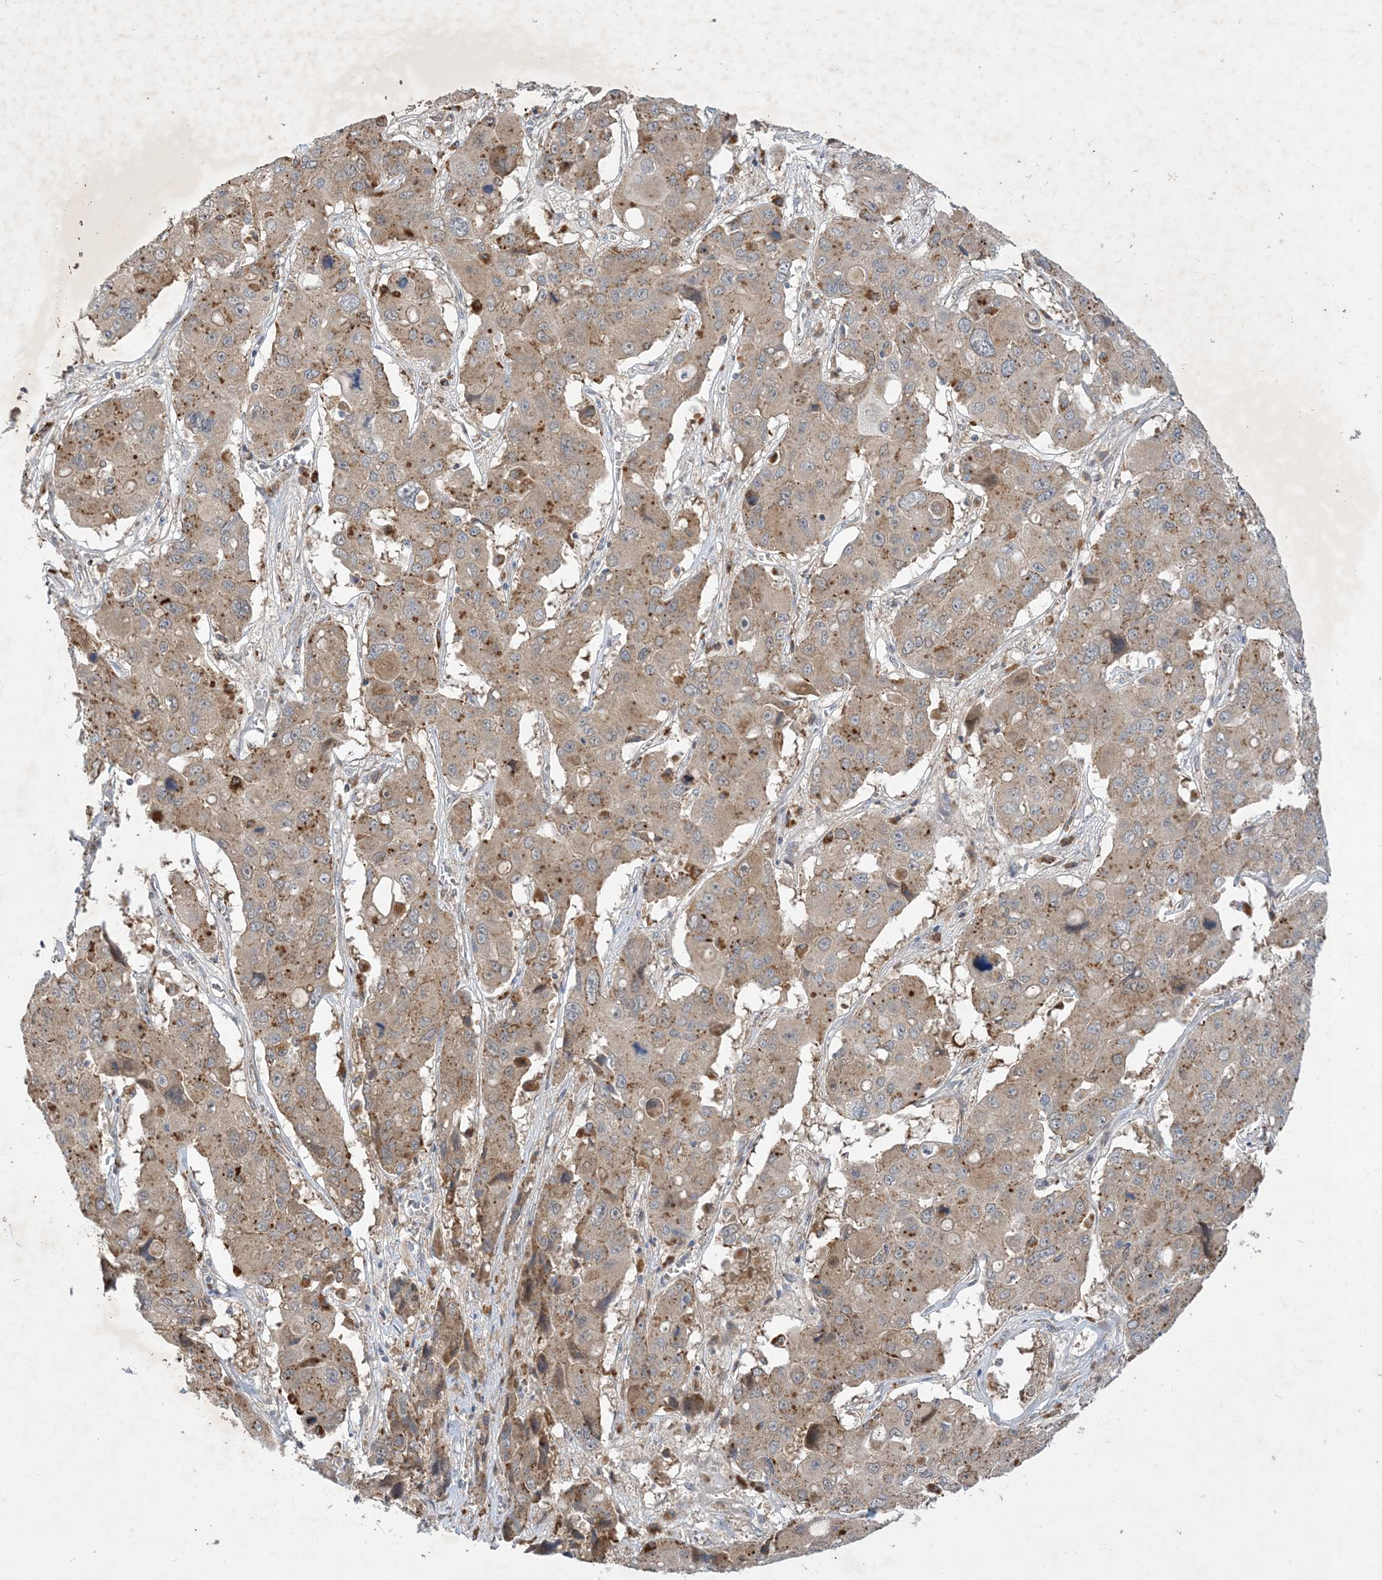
{"staining": {"intensity": "weak", "quantity": ">75%", "location": "cytoplasmic/membranous"}, "tissue": "liver cancer", "cell_type": "Tumor cells", "image_type": "cancer", "snomed": [{"axis": "morphology", "description": "Cholangiocarcinoma"}, {"axis": "topography", "description": "Liver"}], "caption": "This image reveals liver cancer (cholangiocarcinoma) stained with IHC to label a protein in brown. The cytoplasmic/membranous of tumor cells show weak positivity for the protein. Nuclei are counter-stained blue.", "gene": "MRPS18A", "patient": {"sex": "male", "age": 67}}